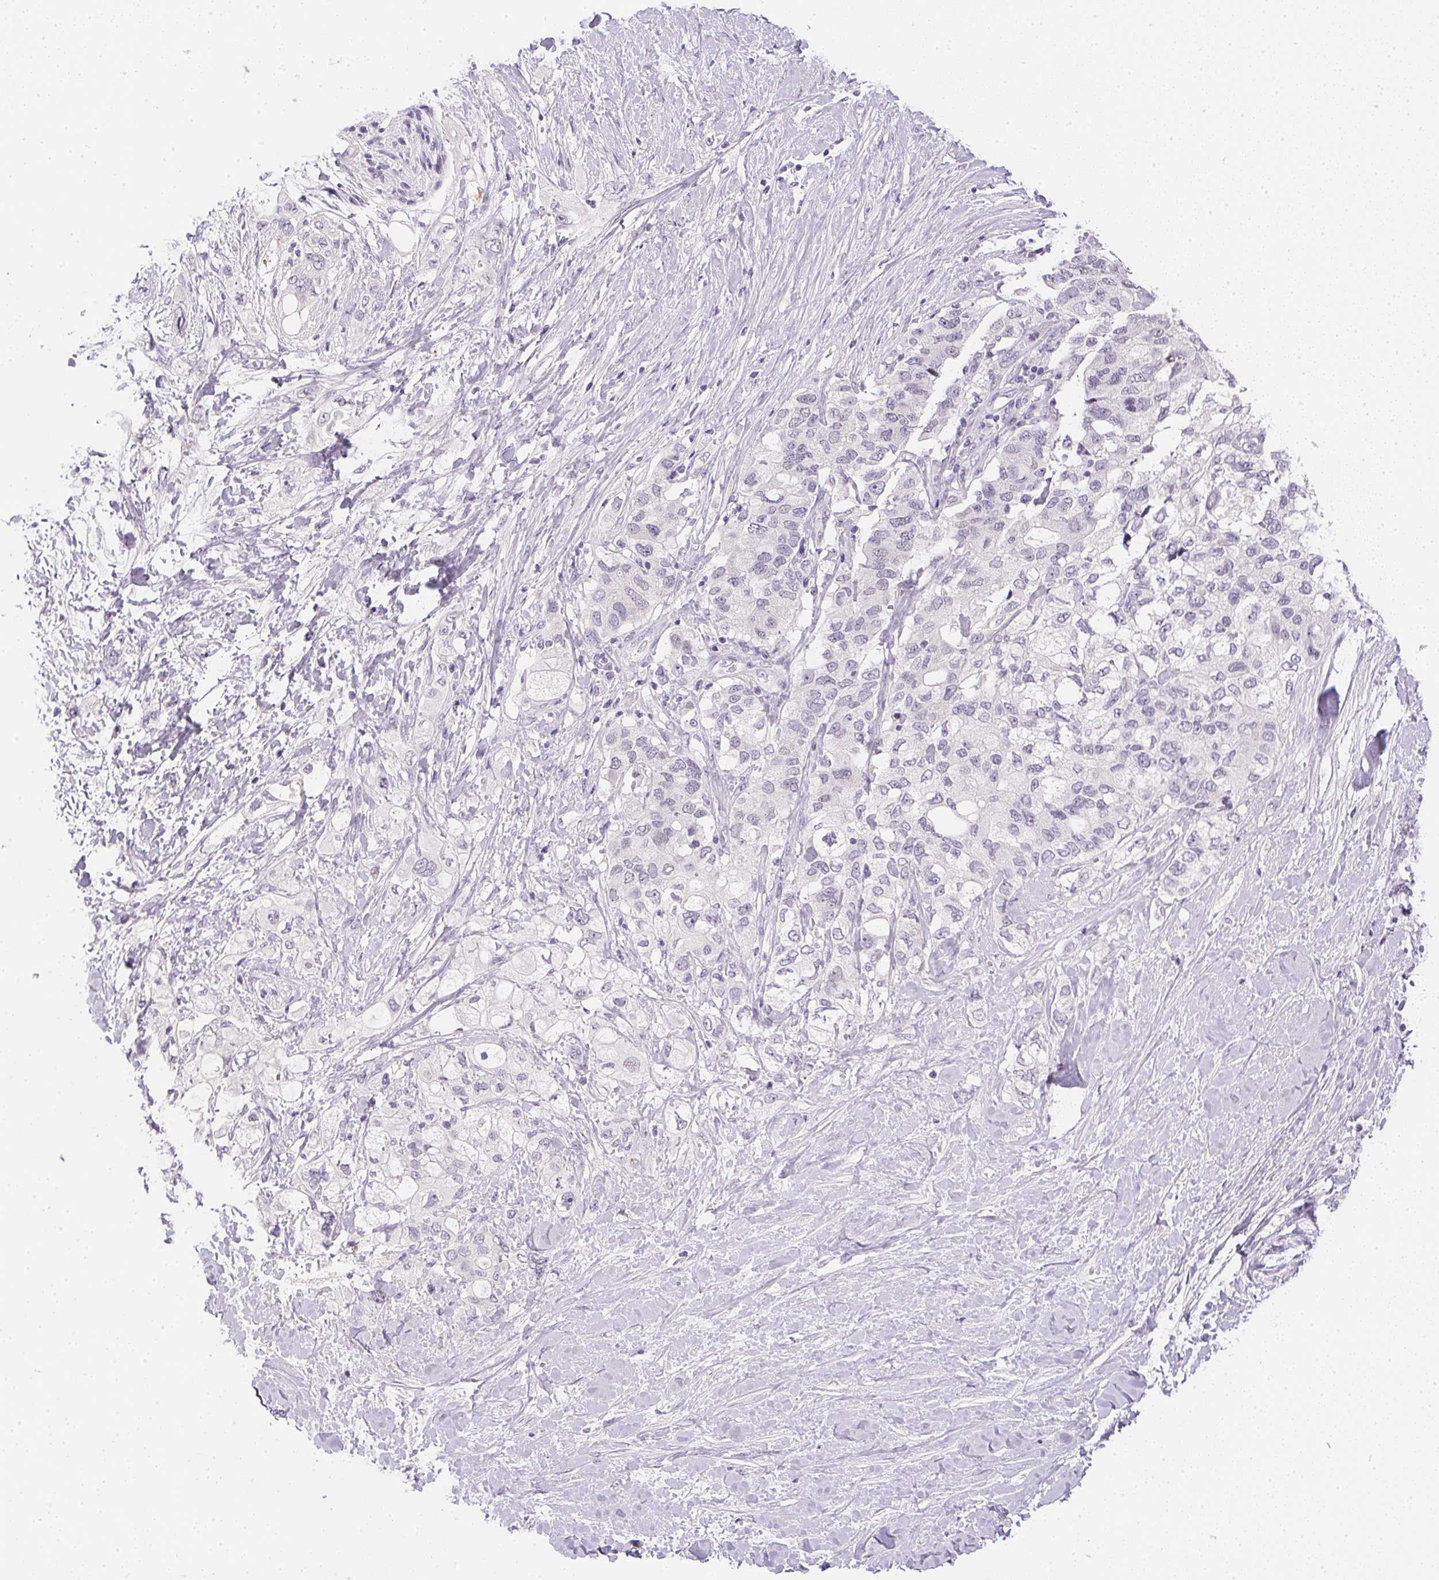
{"staining": {"intensity": "negative", "quantity": "none", "location": "none"}, "tissue": "pancreatic cancer", "cell_type": "Tumor cells", "image_type": "cancer", "snomed": [{"axis": "morphology", "description": "Adenocarcinoma, NOS"}, {"axis": "topography", "description": "Pancreas"}], "caption": "Histopathology image shows no significant protein positivity in tumor cells of pancreatic cancer (adenocarcinoma).", "gene": "GSDMC", "patient": {"sex": "female", "age": 56}}